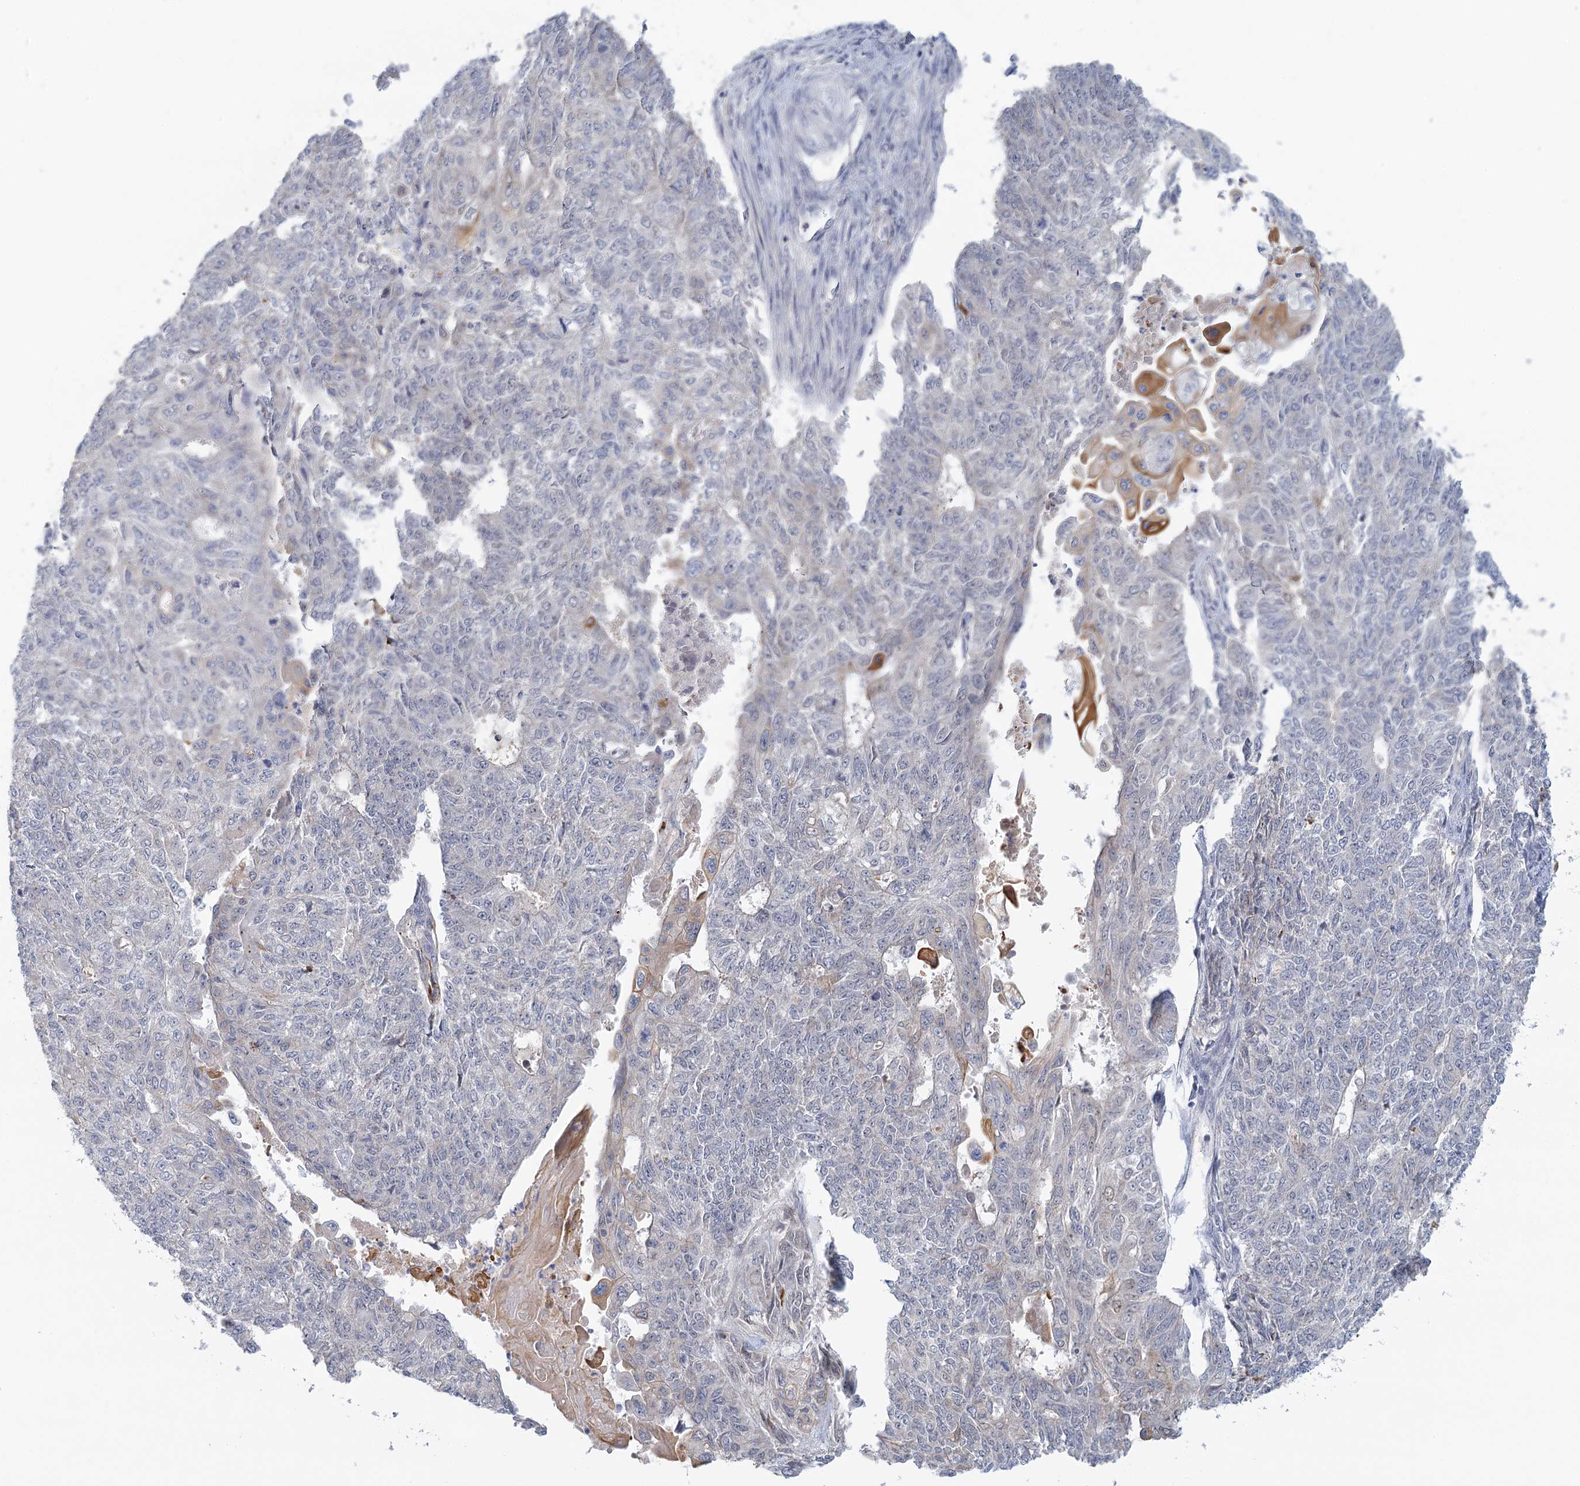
{"staining": {"intensity": "negative", "quantity": "none", "location": "none"}, "tissue": "endometrial cancer", "cell_type": "Tumor cells", "image_type": "cancer", "snomed": [{"axis": "morphology", "description": "Adenocarcinoma, NOS"}, {"axis": "topography", "description": "Endometrium"}], "caption": "This is an IHC photomicrograph of human endometrial adenocarcinoma. There is no positivity in tumor cells.", "gene": "GPATCH11", "patient": {"sex": "female", "age": 32}}